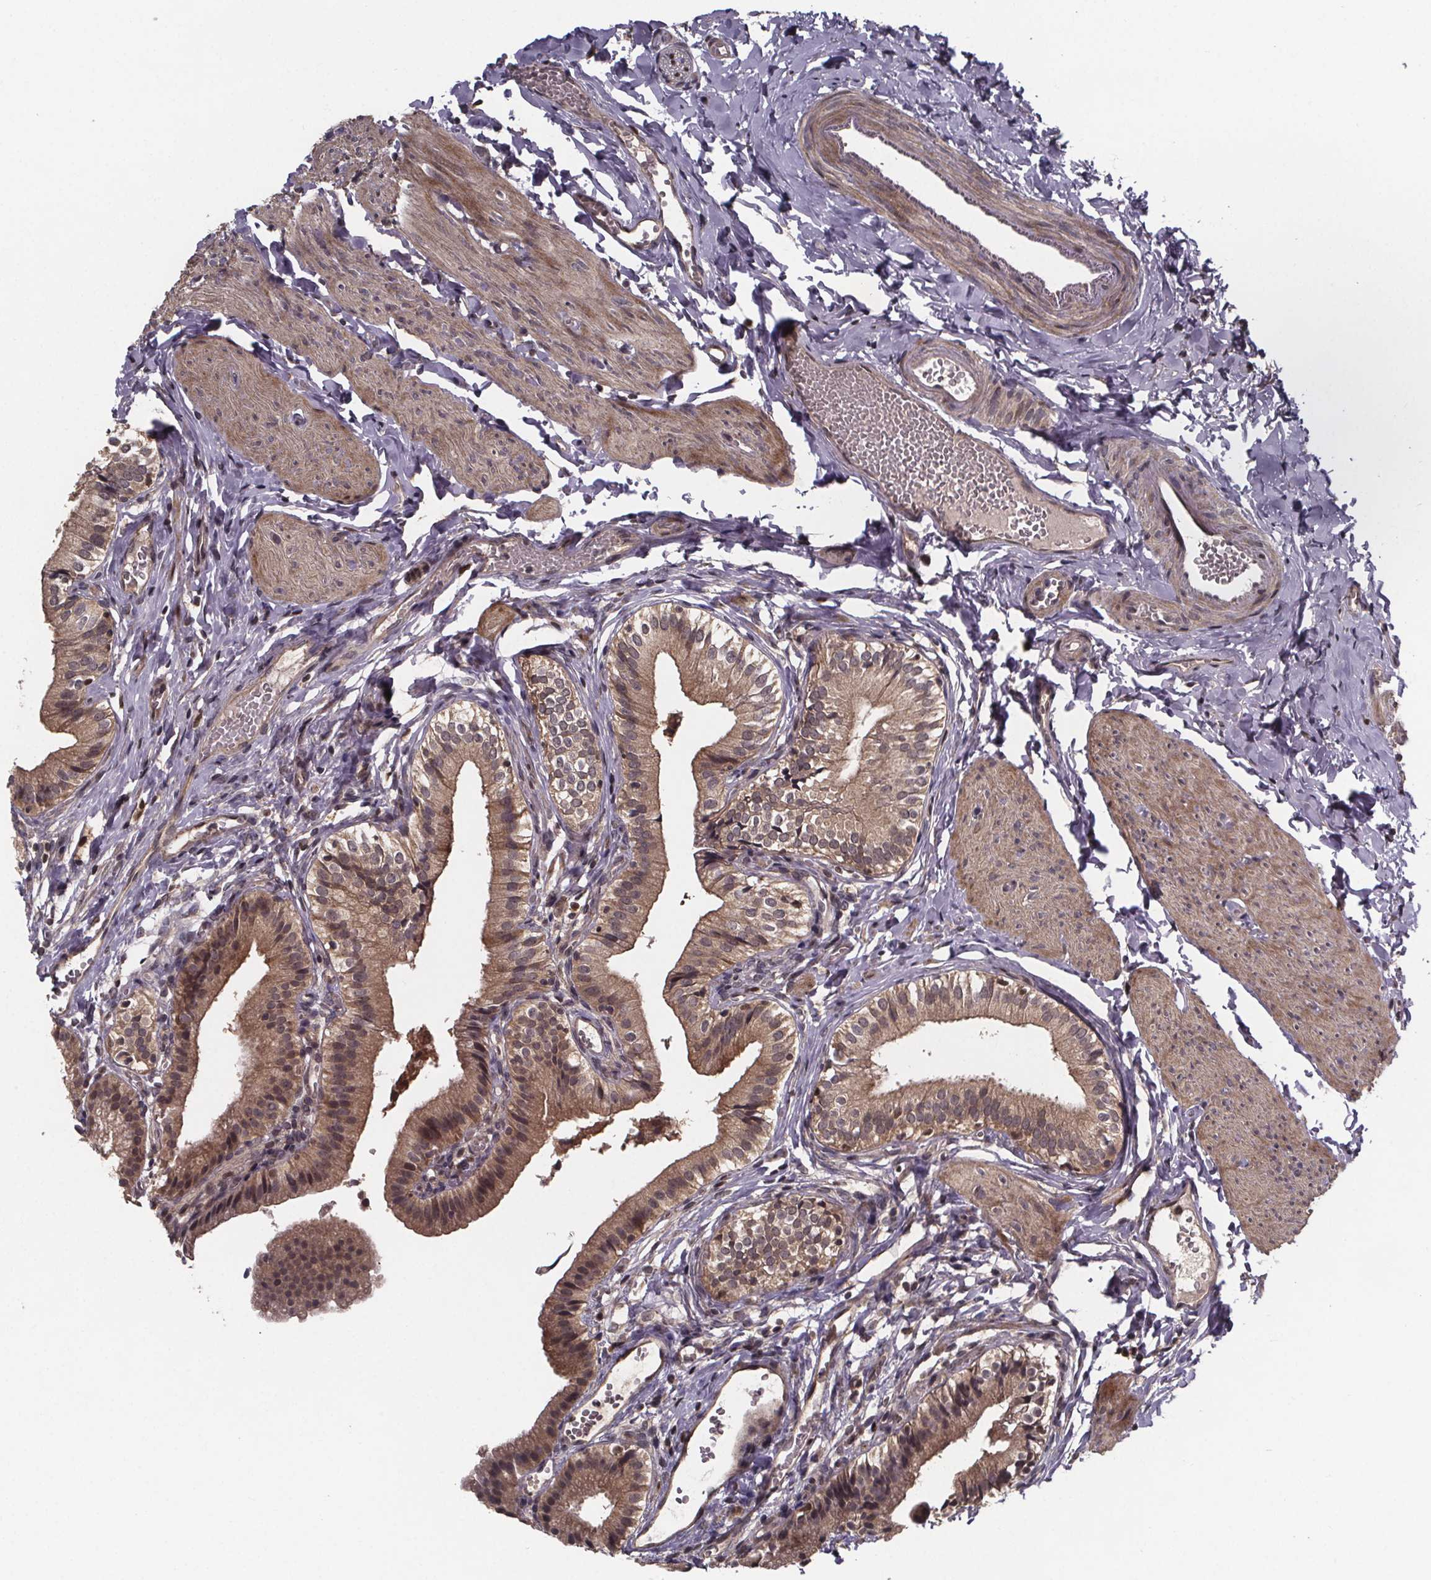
{"staining": {"intensity": "weak", "quantity": ">75%", "location": "cytoplasmic/membranous,nuclear"}, "tissue": "gallbladder", "cell_type": "Glandular cells", "image_type": "normal", "snomed": [{"axis": "morphology", "description": "Normal tissue, NOS"}, {"axis": "topography", "description": "Gallbladder"}], "caption": "Gallbladder stained for a protein (brown) demonstrates weak cytoplasmic/membranous,nuclear positive expression in about >75% of glandular cells.", "gene": "FN3KRP", "patient": {"sex": "female", "age": 47}}